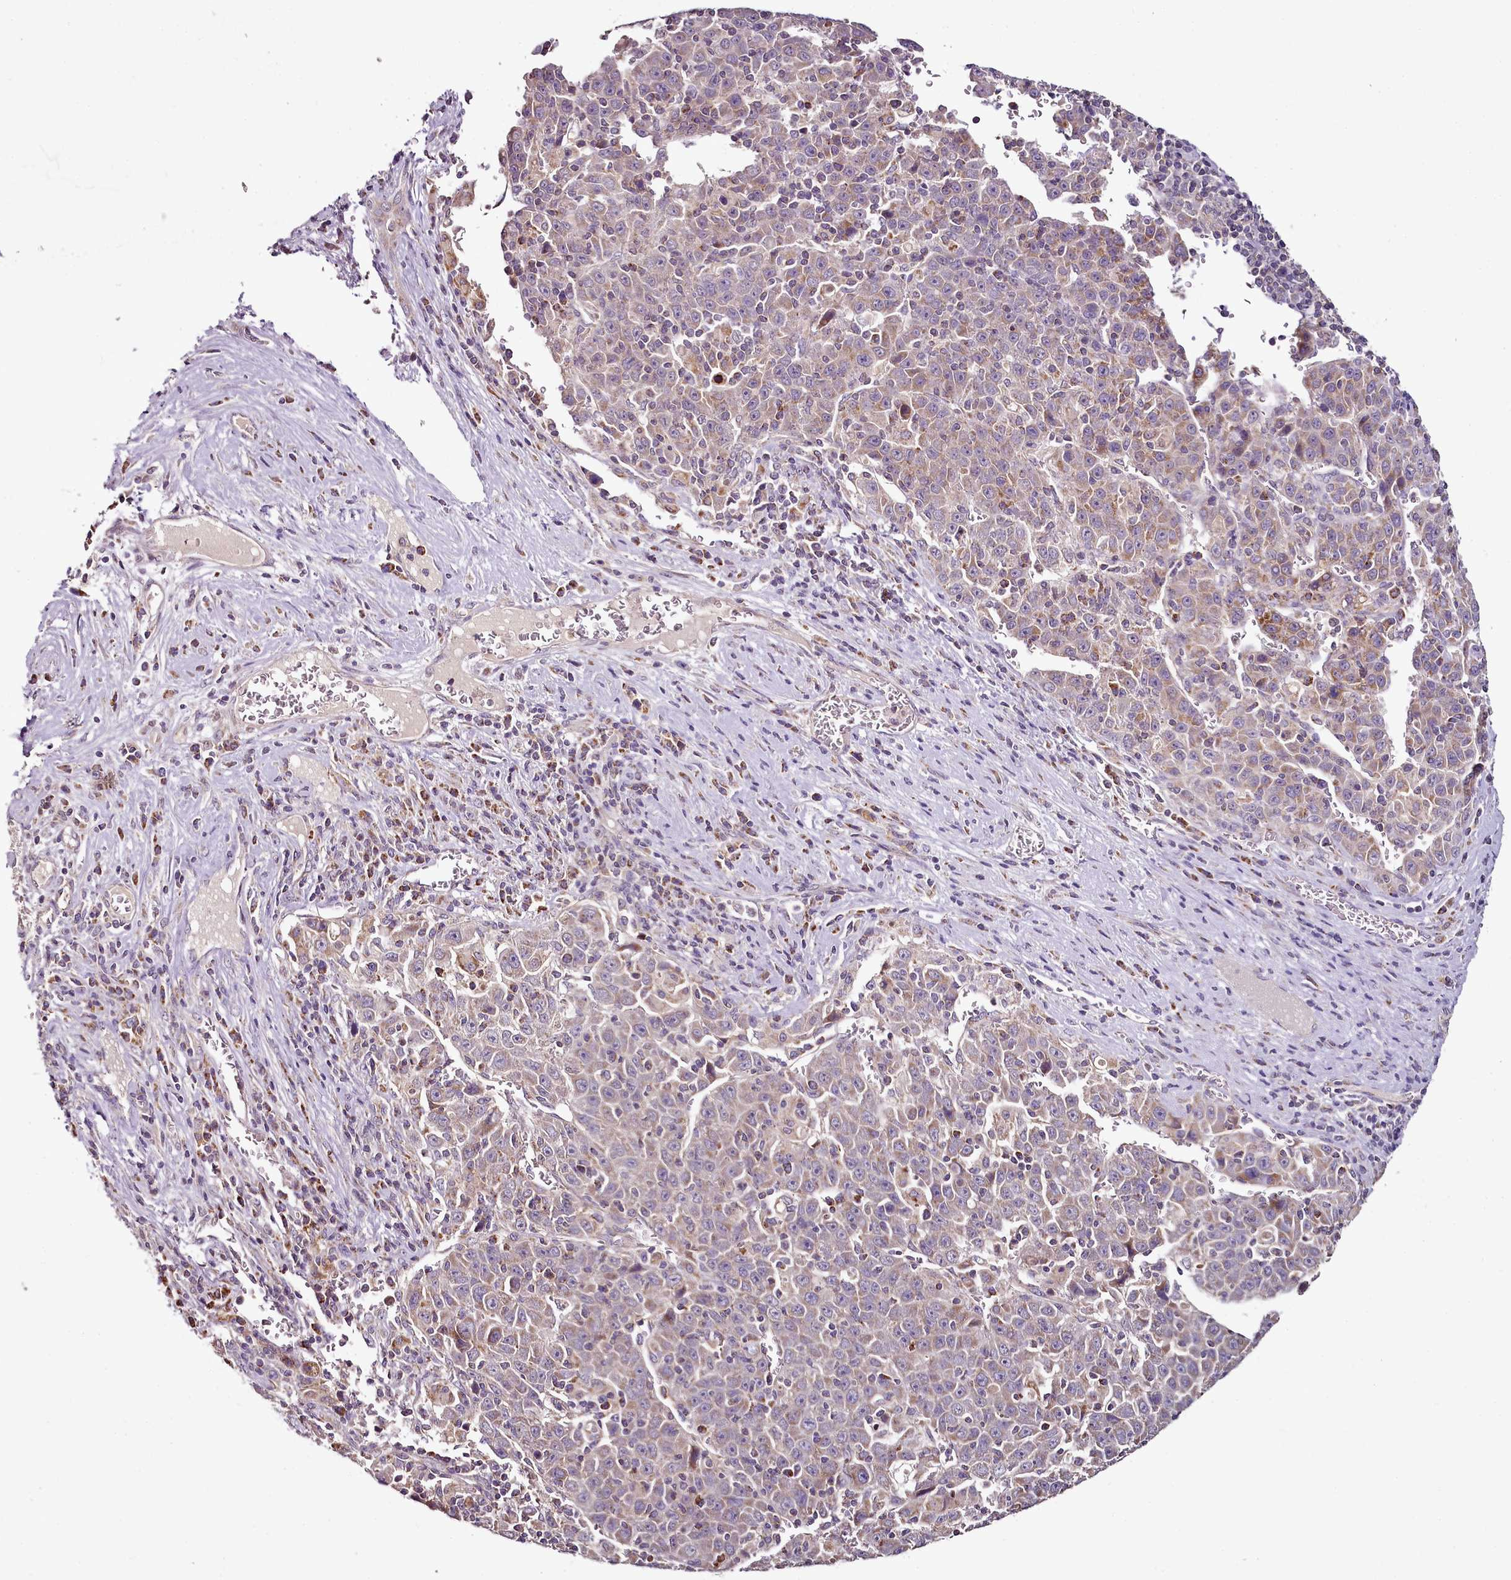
{"staining": {"intensity": "weak", "quantity": "25%-75%", "location": "cytoplasmic/membranous"}, "tissue": "liver cancer", "cell_type": "Tumor cells", "image_type": "cancer", "snomed": [{"axis": "morphology", "description": "Carcinoma, Hepatocellular, NOS"}, {"axis": "topography", "description": "Liver"}], "caption": "This is an image of IHC staining of hepatocellular carcinoma (liver), which shows weak staining in the cytoplasmic/membranous of tumor cells.", "gene": "ACSS1", "patient": {"sex": "female", "age": 53}}